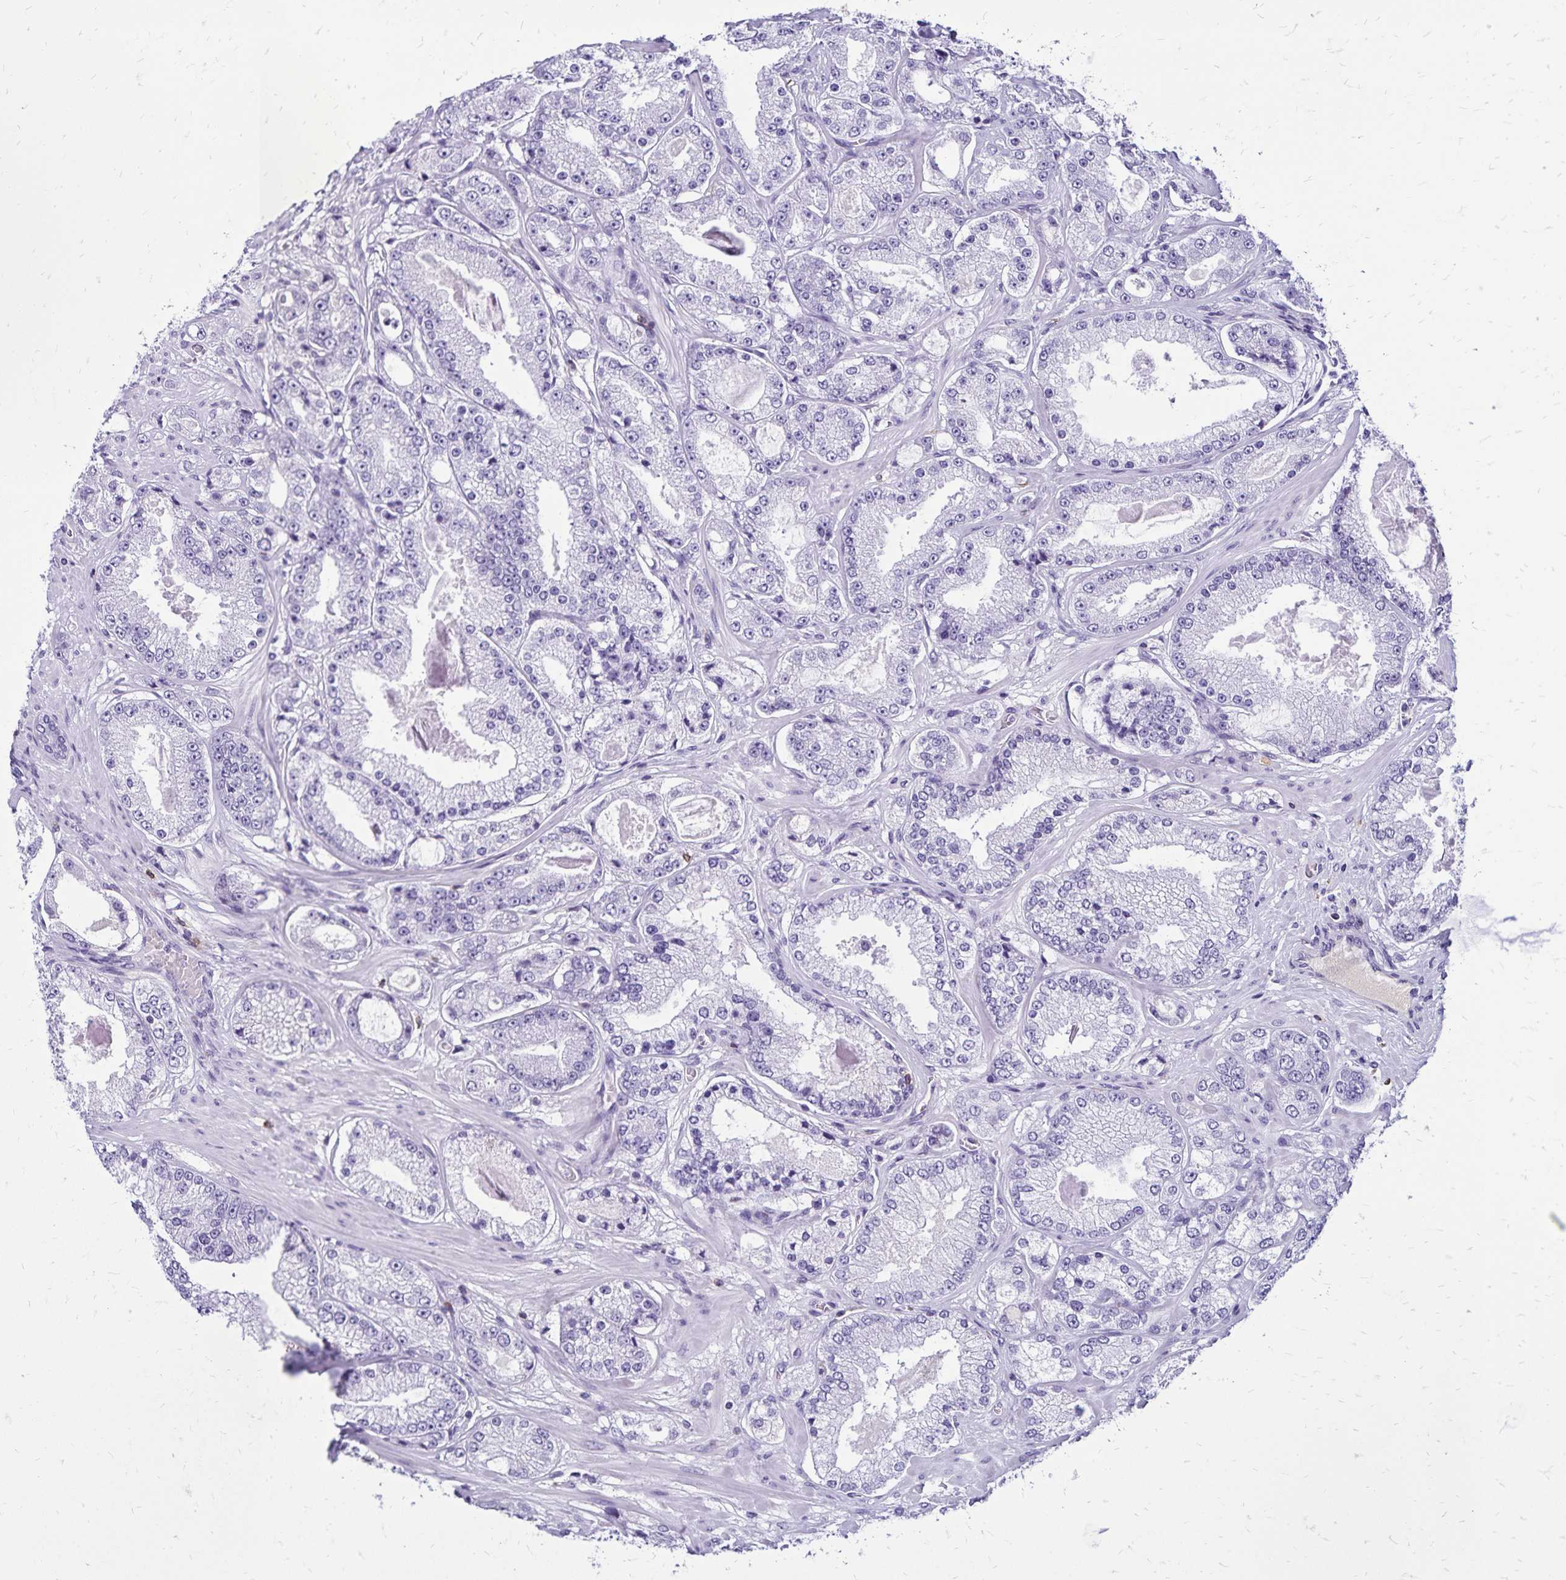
{"staining": {"intensity": "negative", "quantity": "none", "location": "none"}, "tissue": "prostate cancer", "cell_type": "Tumor cells", "image_type": "cancer", "snomed": [{"axis": "morphology", "description": "Normal tissue, NOS"}, {"axis": "morphology", "description": "Adenocarcinoma, High grade"}, {"axis": "topography", "description": "Prostate"}, {"axis": "topography", "description": "Peripheral nerve tissue"}], "caption": "IHC of human prostate cancer demonstrates no positivity in tumor cells.", "gene": "CD27", "patient": {"sex": "male", "age": 68}}